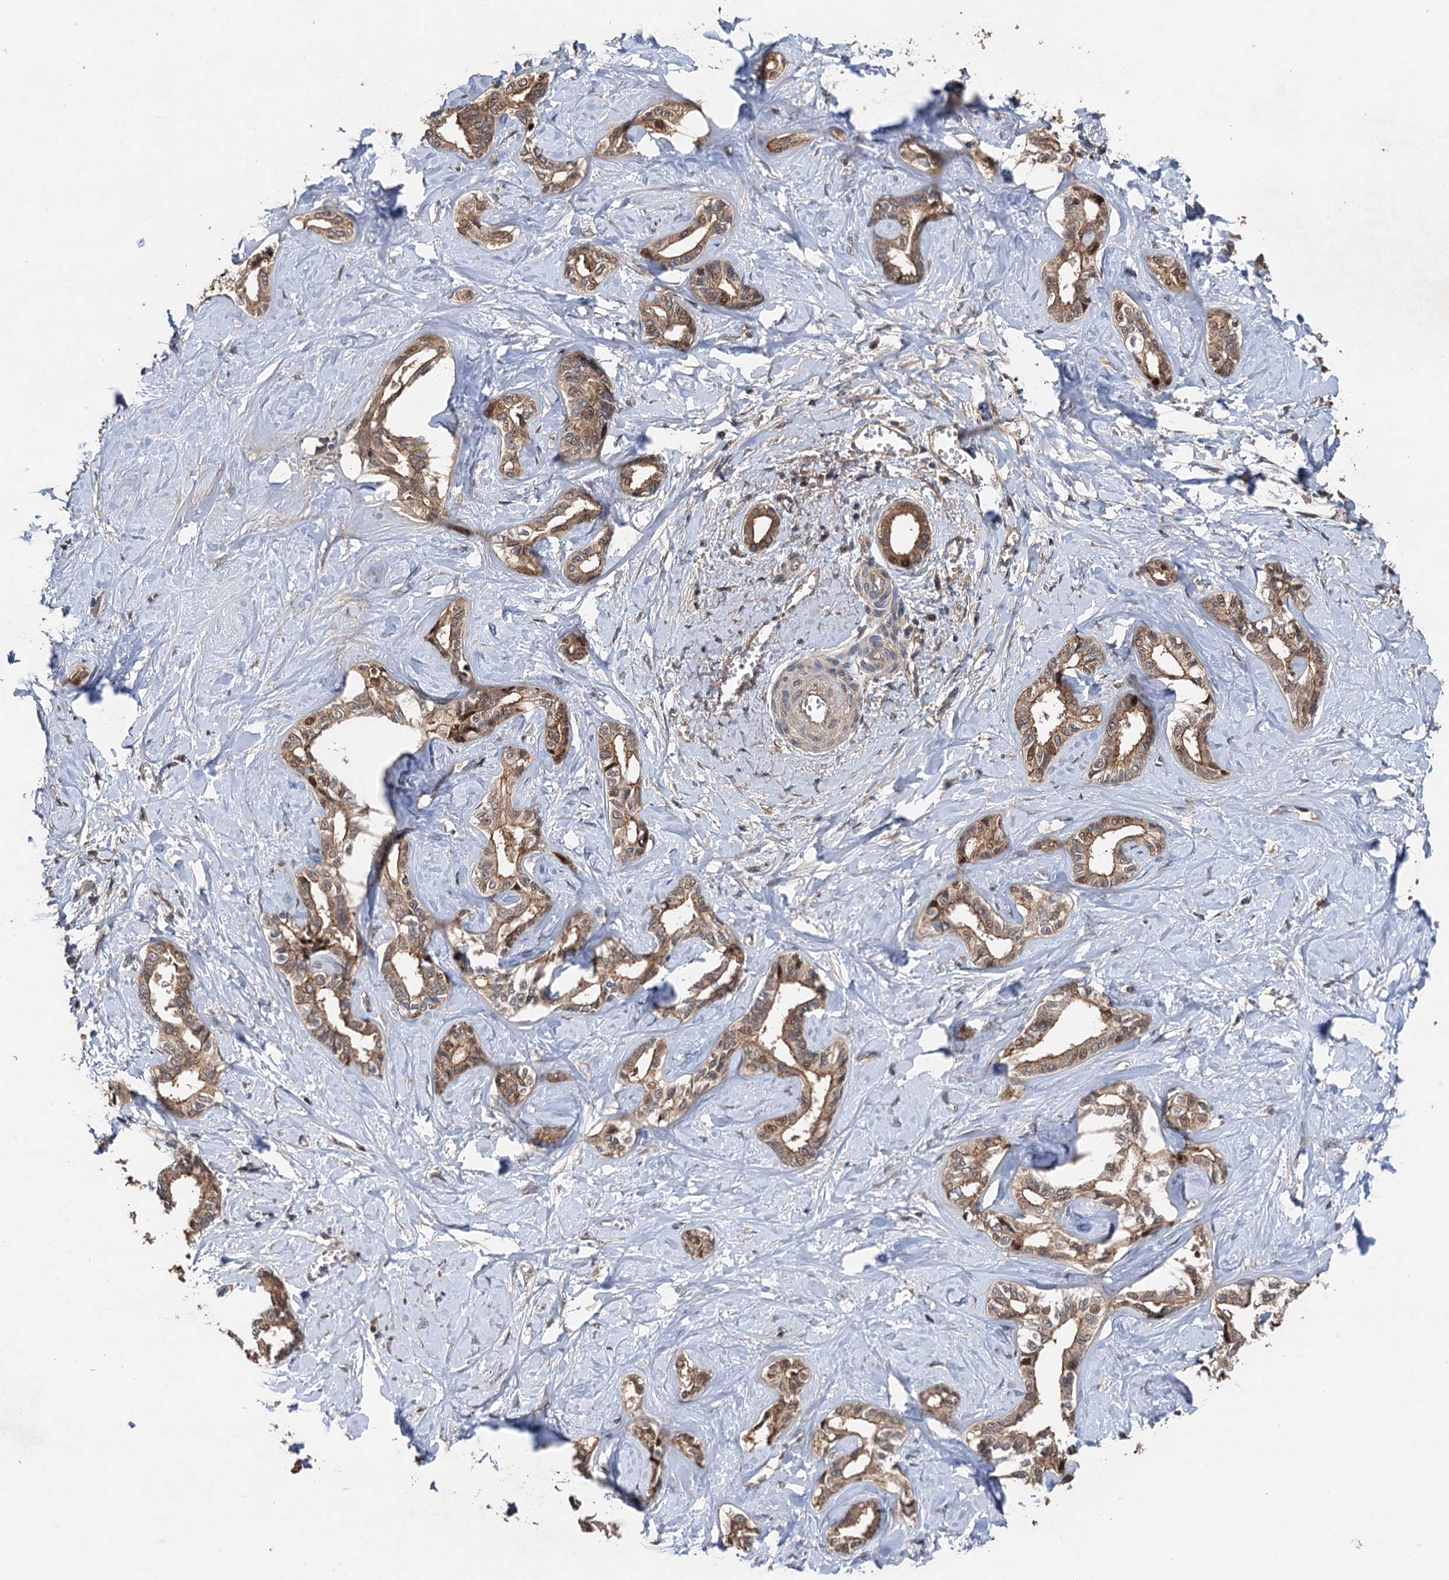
{"staining": {"intensity": "moderate", "quantity": ">75%", "location": "cytoplasmic/membranous,nuclear"}, "tissue": "liver cancer", "cell_type": "Tumor cells", "image_type": "cancer", "snomed": [{"axis": "morphology", "description": "Cholangiocarcinoma"}, {"axis": "topography", "description": "Liver"}], "caption": "About >75% of tumor cells in human cholangiocarcinoma (liver) demonstrate moderate cytoplasmic/membranous and nuclear protein expression as visualized by brown immunohistochemical staining.", "gene": "TMEM39B", "patient": {"sex": "female", "age": 77}}